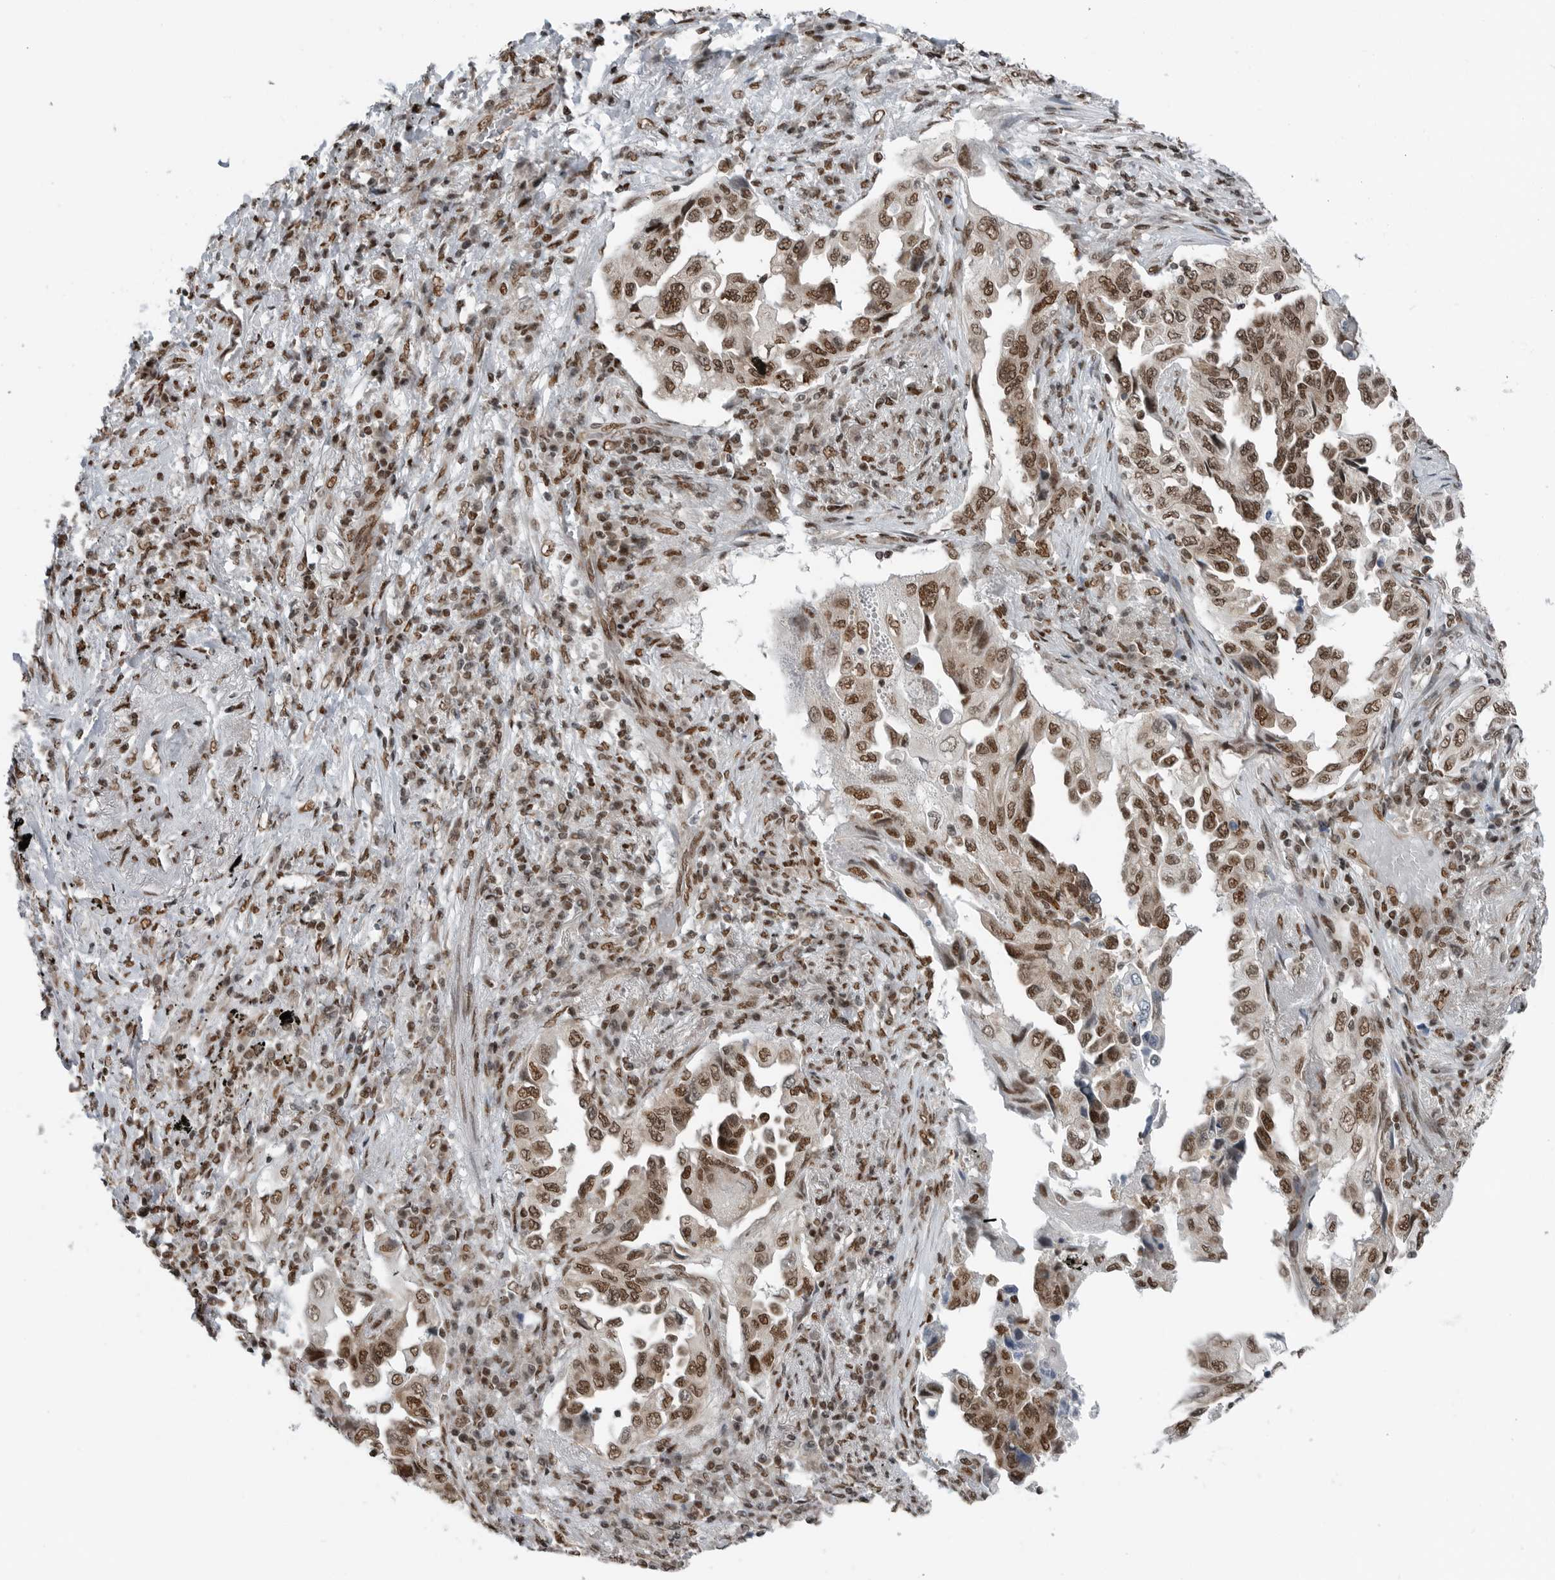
{"staining": {"intensity": "moderate", "quantity": ">75%", "location": "nuclear"}, "tissue": "lung cancer", "cell_type": "Tumor cells", "image_type": "cancer", "snomed": [{"axis": "morphology", "description": "Adenocarcinoma, NOS"}, {"axis": "topography", "description": "Lung"}], "caption": "IHC of lung cancer (adenocarcinoma) demonstrates medium levels of moderate nuclear positivity in about >75% of tumor cells.", "gene": "BLZF1", "patient": {"sex": "female", "age": 51}}